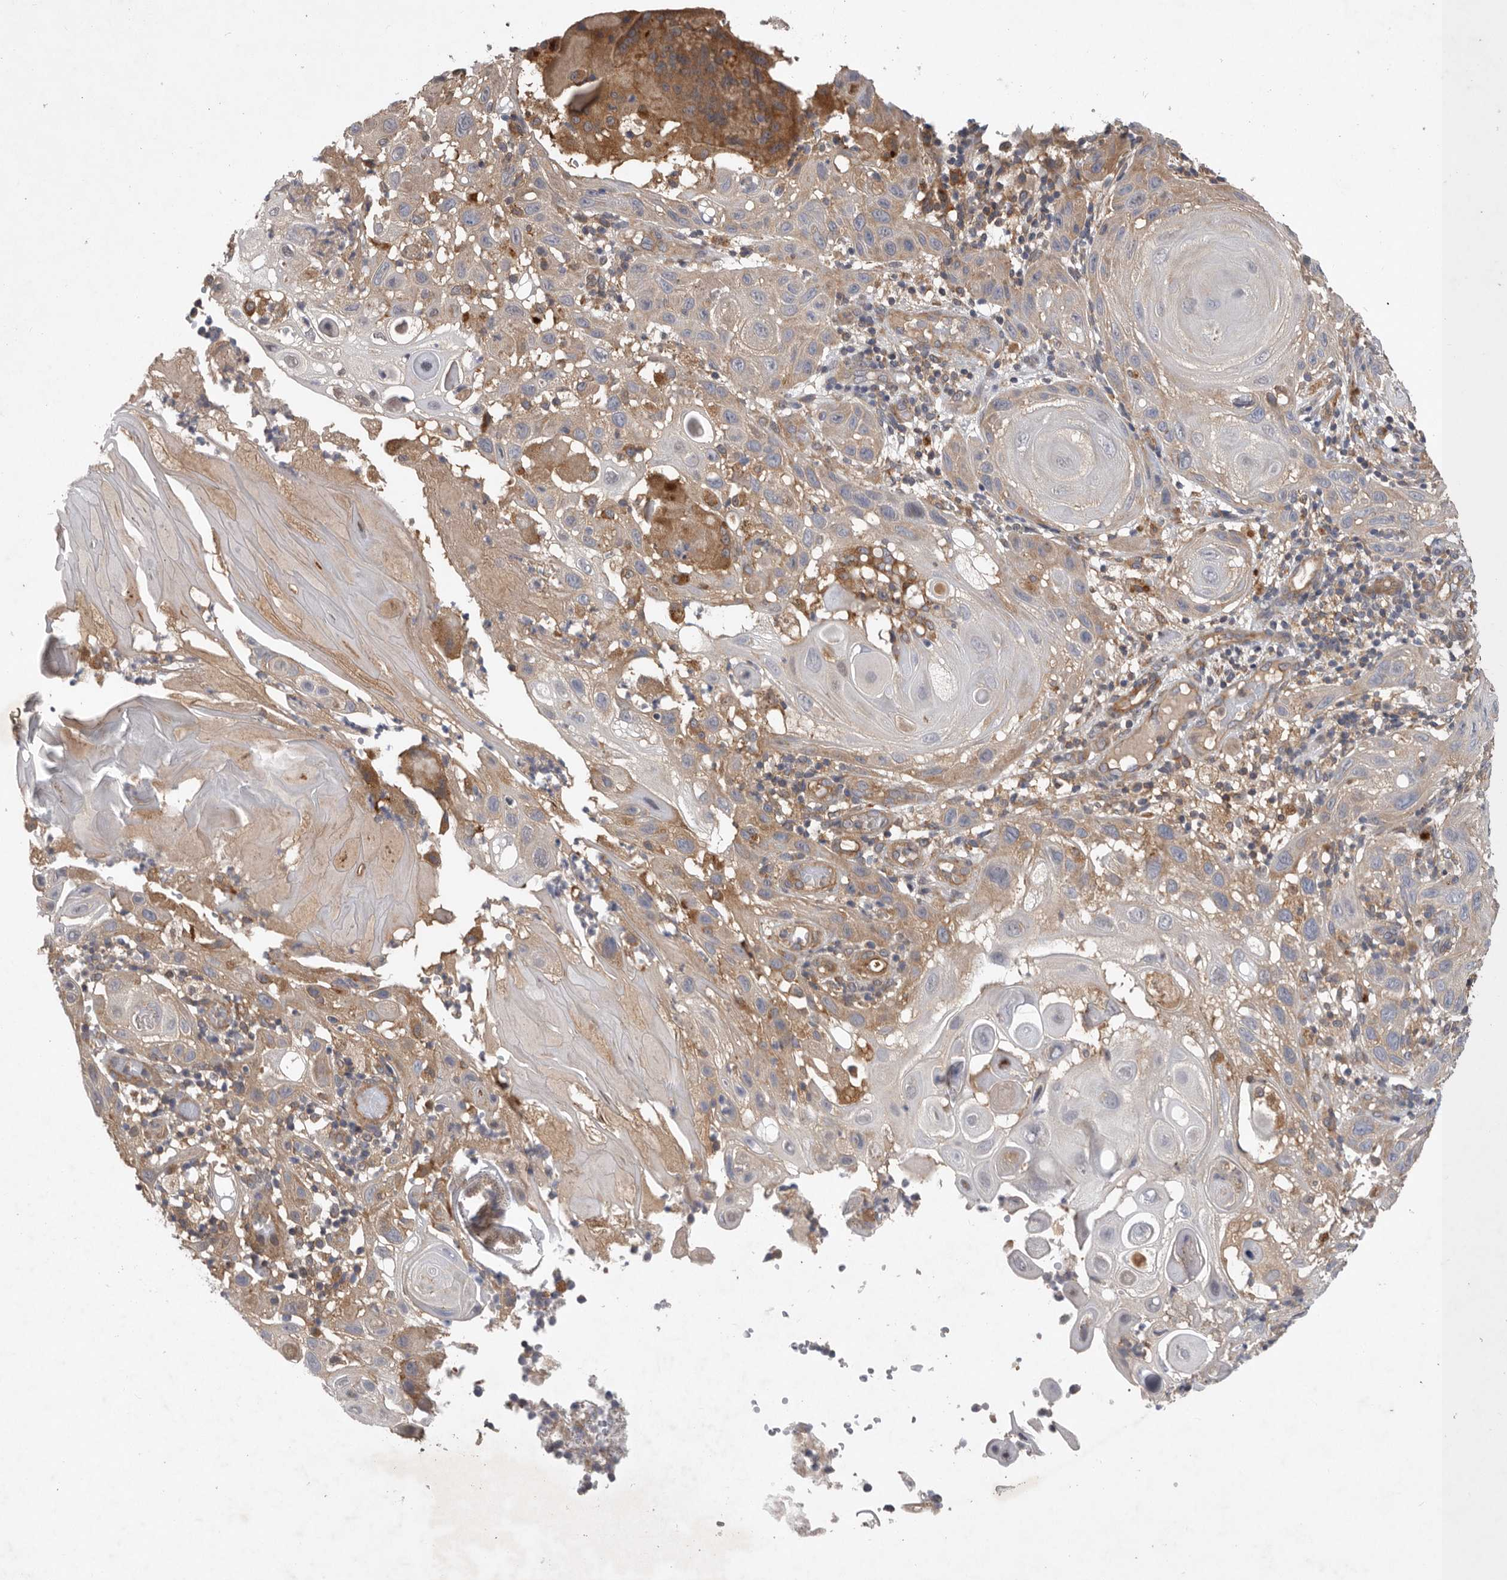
{"staining": {"intensity": "weak", "quantity": "<25%", "location": "cytoplasmic/membranous"}, "tissue": "skin cancer", "cell_type": "Tumor cells", "image_type": "cancer", "snomed": [{"axis": "morphology", "description": "Normal tissue, NOS"}, {"axis": "morphology", "description": "Squamous cell carcinoma, NOS"}, {"axis": "topography", "description": "Skin"}], "caption": "The IHC image has no significant staining in tumor cells of squamous cell carcinoma (skin) tissue. Nuclei are stained in blue.", "gene": "C1orf109", "patient": {"sex": "female", "age": 96}}